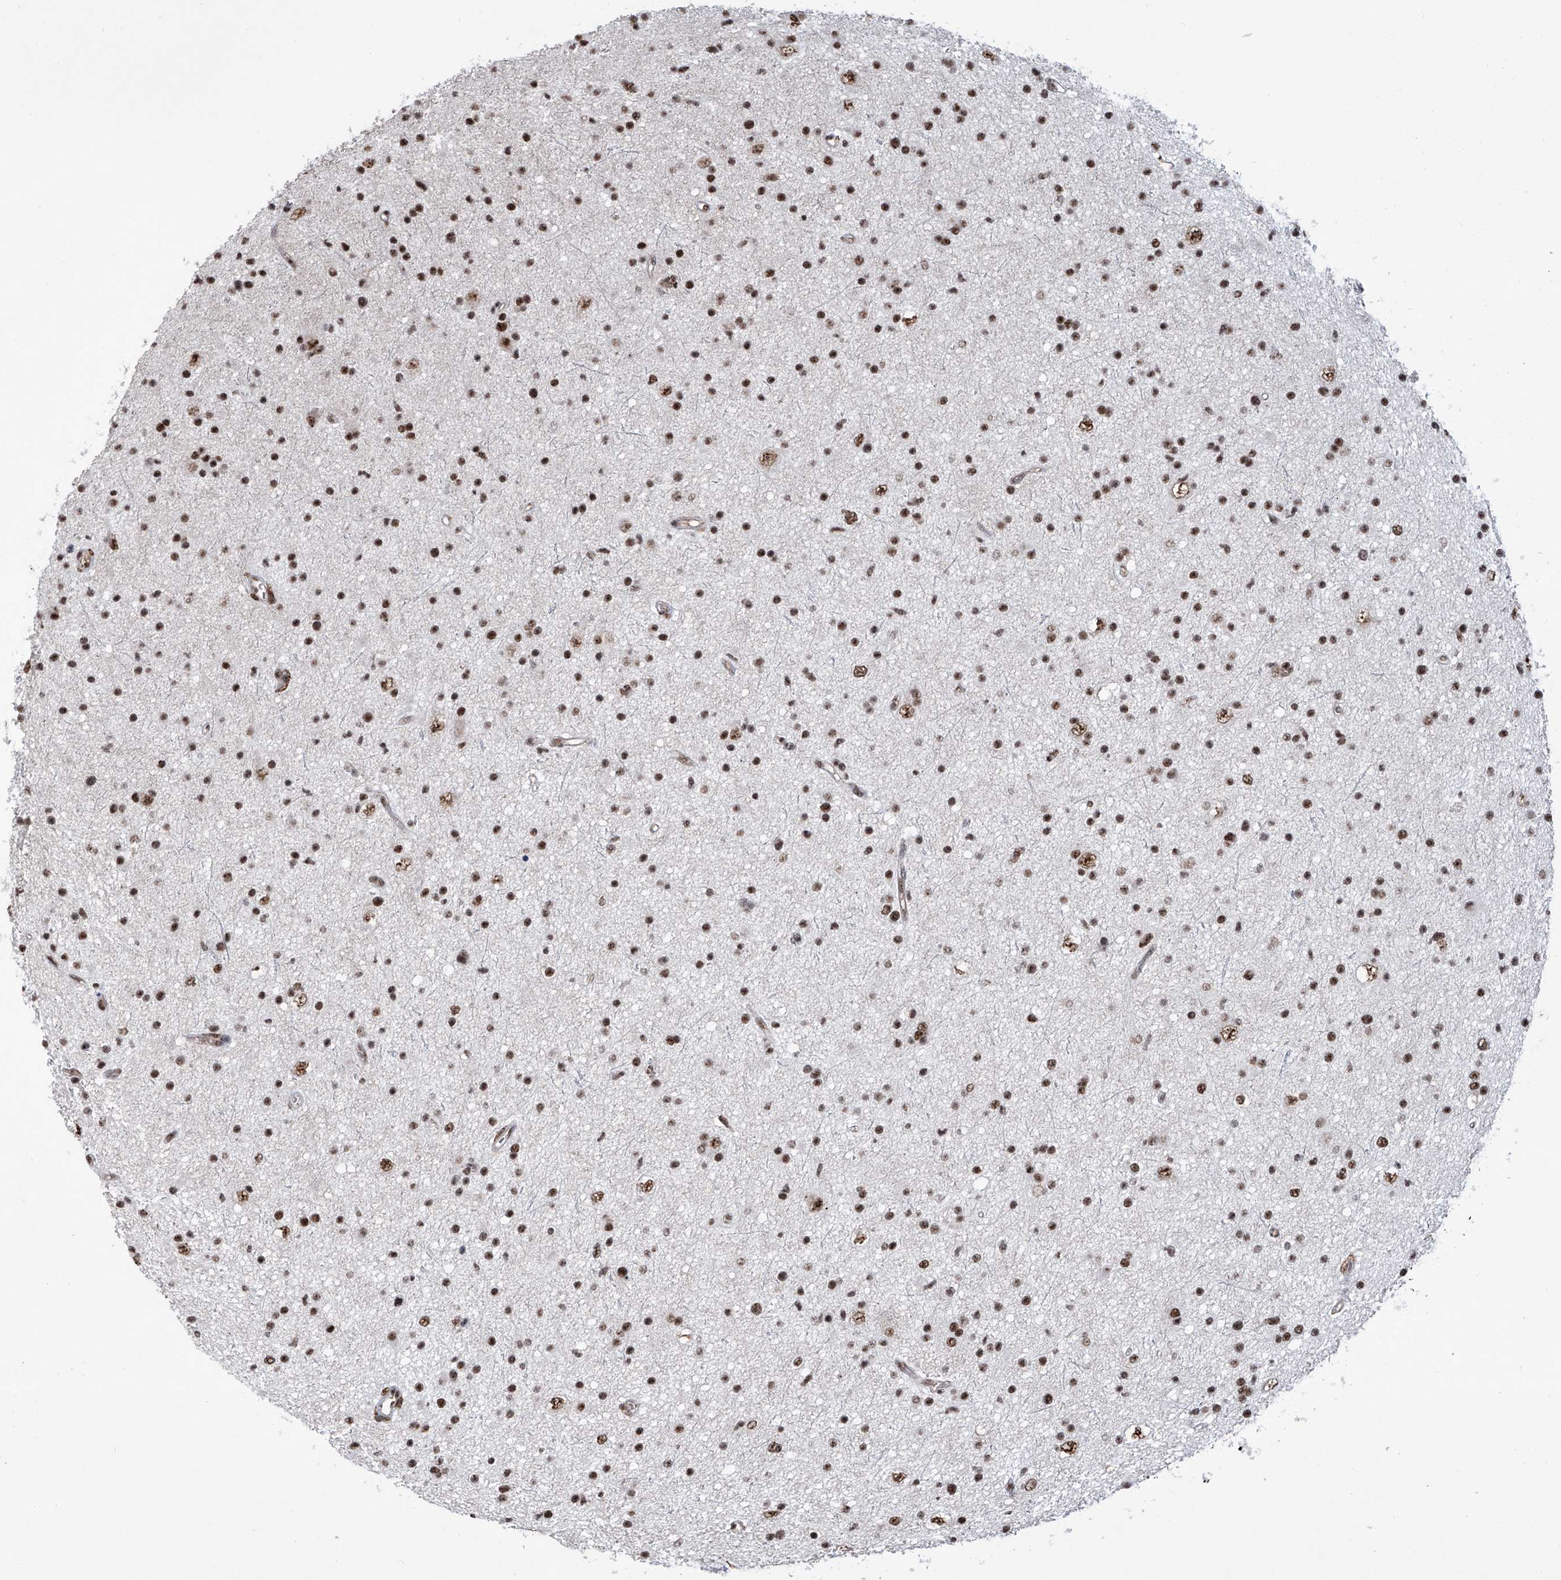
{"staining": {"intensity": "strong", "quantity": ">75%", "location": "nuclear"}, "tissue": "glioma", "cell_type": "Tumor cells", "image_type": "cancer", "snomed": [{"axis": "morphology", "description": "Glioma, malignant, Low grade"}, {"axis": "topography", "description": "Cerebral cortex"}], "caption": "Protein staining of low-grade glioma (malignant) tissue exhibits strong nuclear positivity in about >75% of tumor cells. The protein of interest is shown in brown color, while the nuclei are stained blue.", "gene": "FBXL4", "patient": {"sex": "female", "age": 39}}